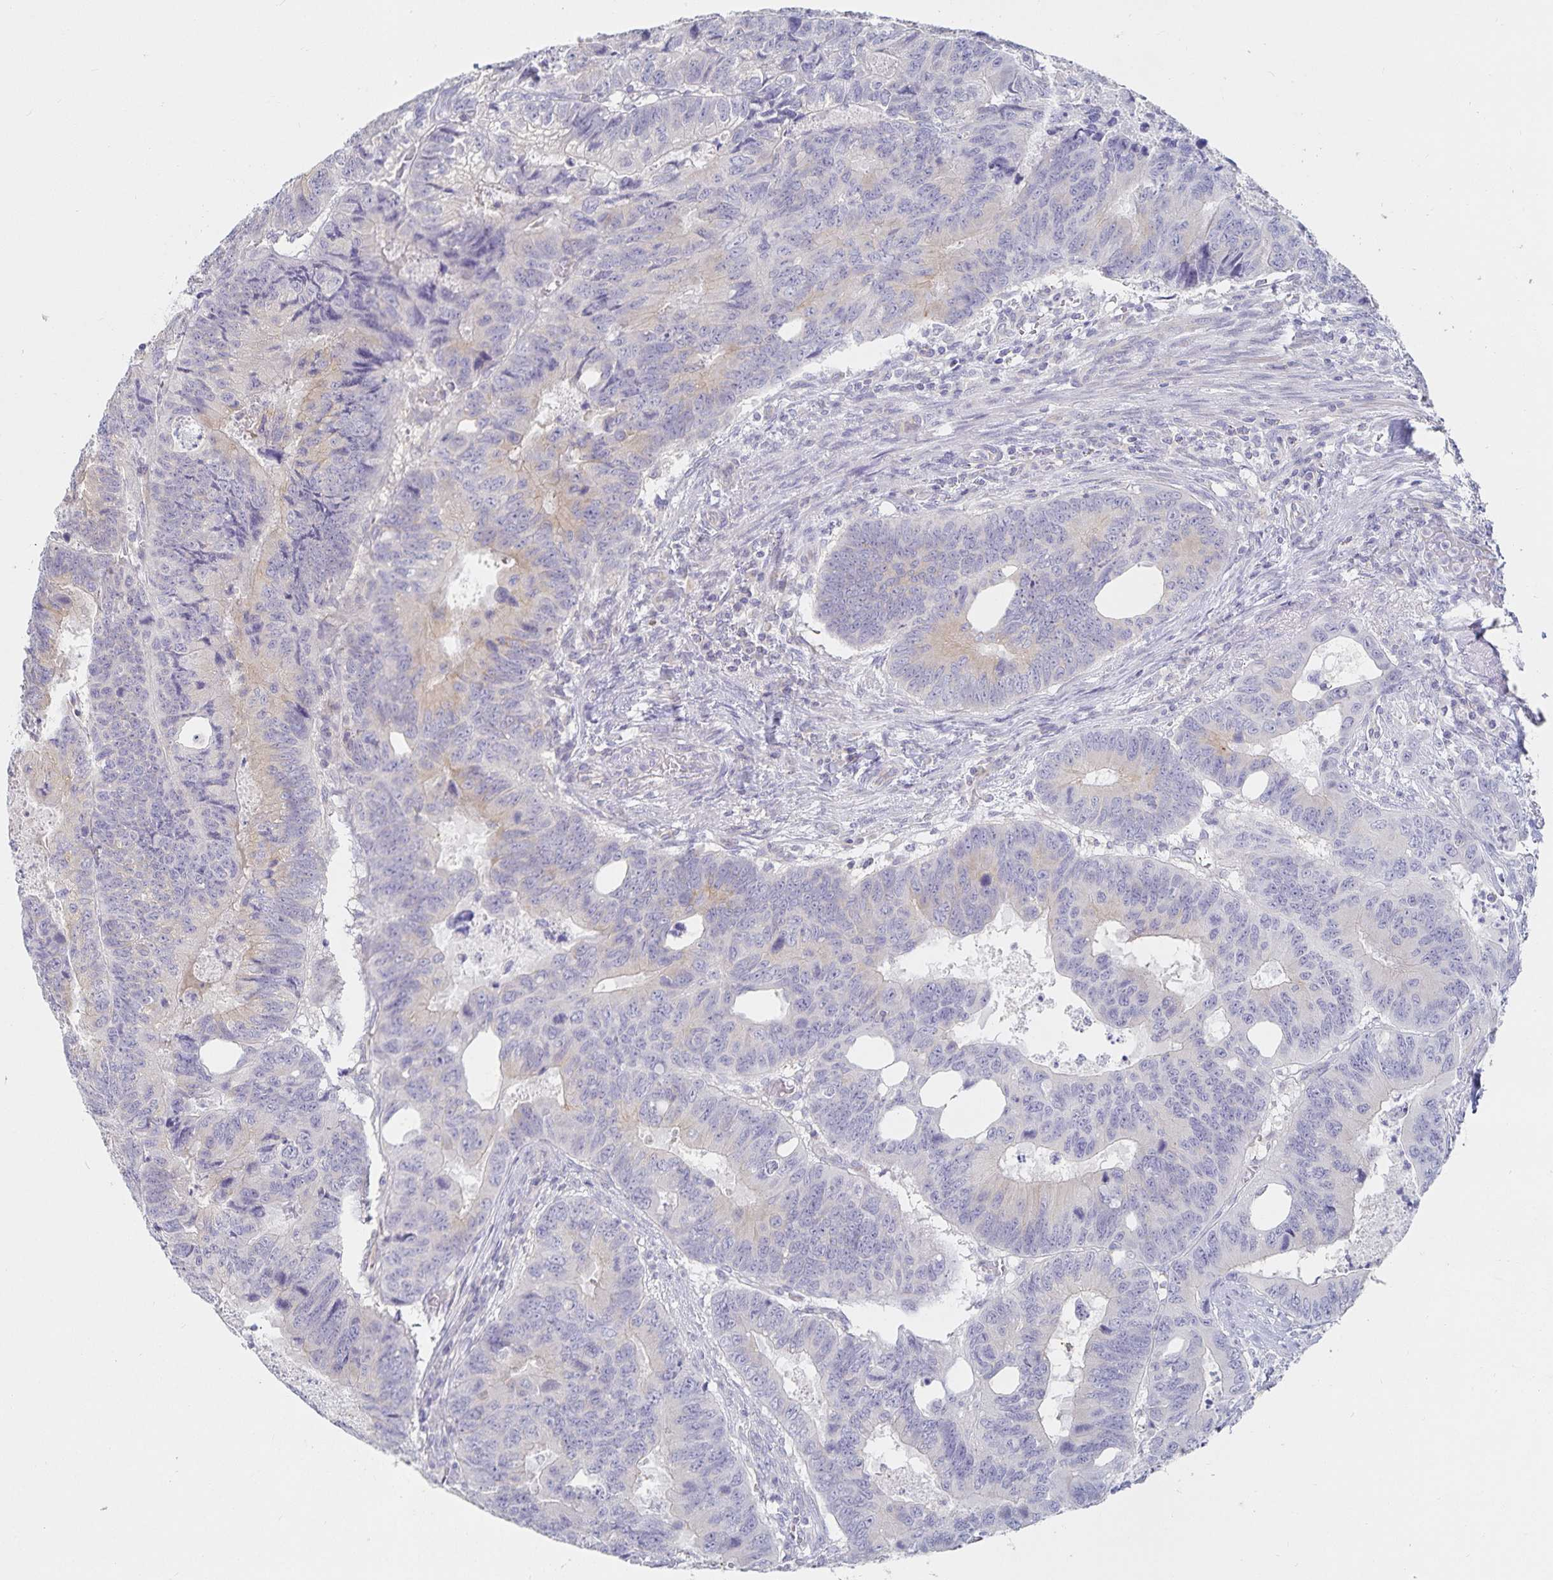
{"staining": {"intensity": "weak", "quantity": "<25%", "location": "cytoplasmic/membranous"}, "tissue": "colorectal cancer", "cell_type": "Tumor cells", "image_type": "cancer", "snomed": [{"axis": "morphology", "description": "Adenocarcinoma, NOS"}, {"axis": "topography", "description": "Colon"}], "caption": "A micrograph of human colorectal cancer is negative for staining in tumor cells. (DAB (3,3'-diaminobenzidine) immunohistochemistry (IHC) with hematoxylin counter stain).", "gene": "SFTPA1", "patient": {"sex": "male", "age": 62}}